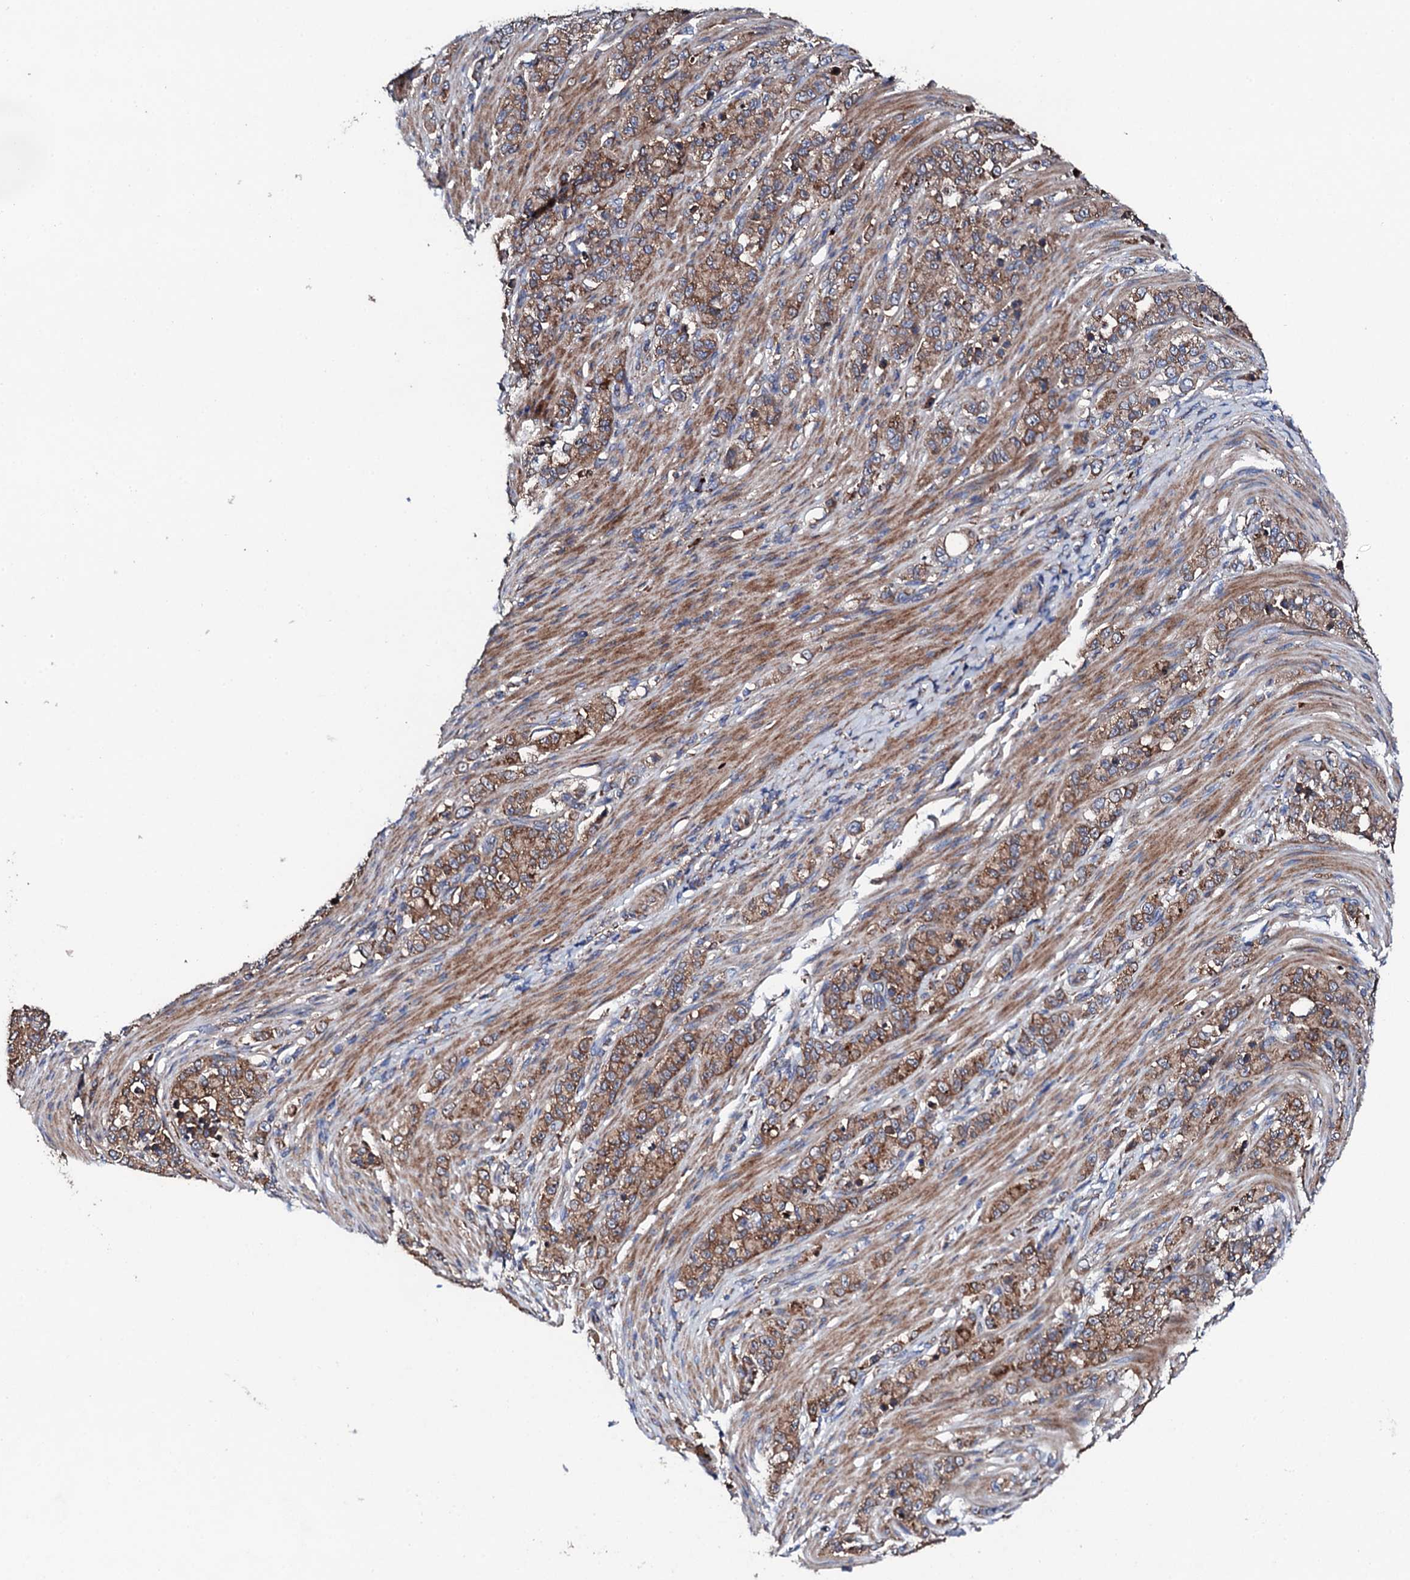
{"staining": {"intensity": "moderate", "quantity": ">75%", "location": "cytoplasmic/membranous"}, "tissue": "stomach cancer", "cell_type": "Tumor cells", "image_type": "cancer", "snomed": [{"axis": "morphology", "description": "Adenocarcinoma, NOS"}, {"axis": "topography", "description": "Stomach"}], "caption": "Stomach cancer stained with a brown dye exhibits moderate cytoplasmic/membranous positive expression in about >75% of tumor cells.", "gene": "LIPT2", "patient": {"sex": "female", "age": 79}}